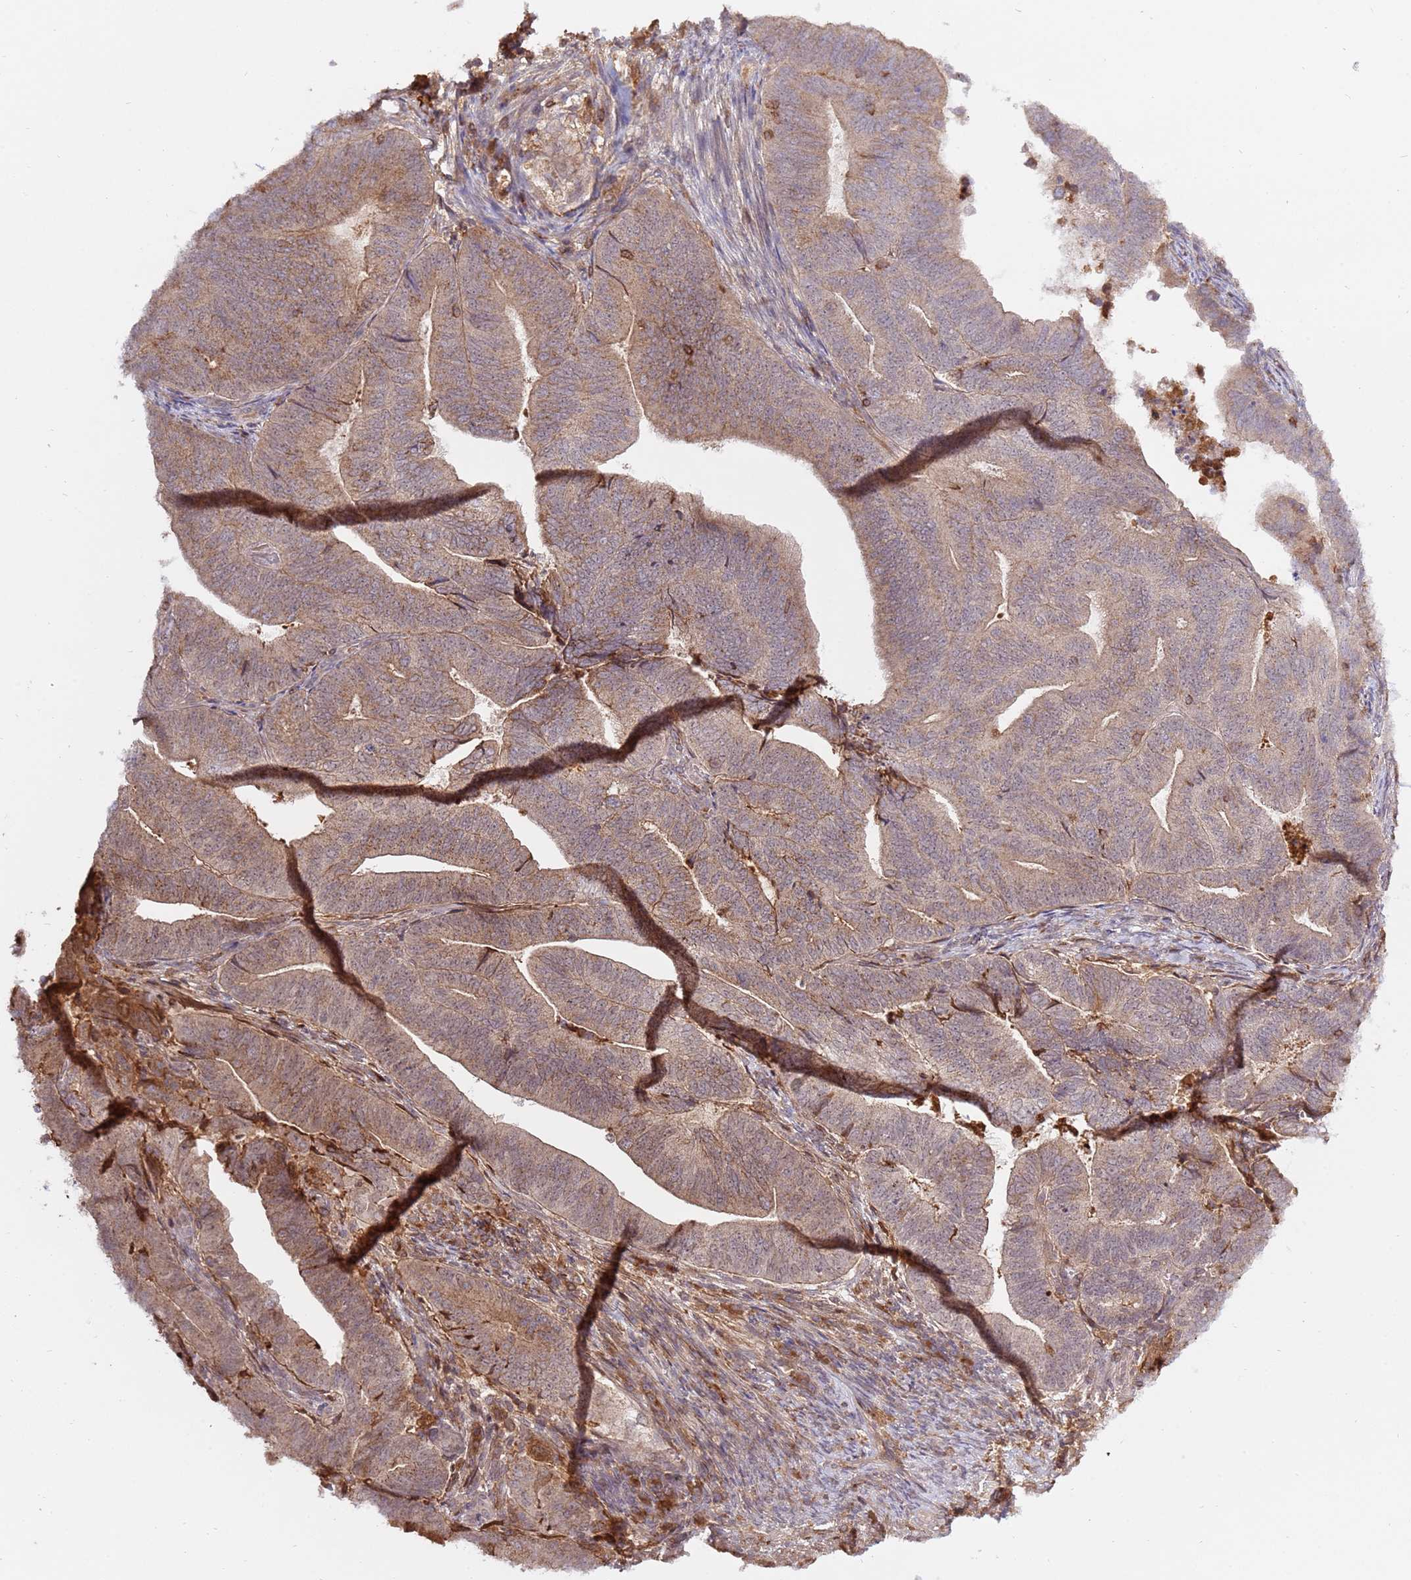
{"staining": {"intensity": "moderate", "quantity": ">75%", "location": "cytoplasmic/membranous"}, "tissue": "endometrial cancer", "cell_type": "Tumor cells", "image_type": "cancer", "snomed": [{"axis": "morphology", "description": "Adenocarcinoma, NOS"}, {"axis": "topography", "description": "Endometrium"}], "caption": "Moderate cytoplasmic/membranous positivity for a protein is appreciated in approximately >75% of tumor cells of endometrial adenocarcinoma using immunohistochemistry (IHC).", "gene": "ZNF624", "patient": {"sex": "female", "age": 70}}